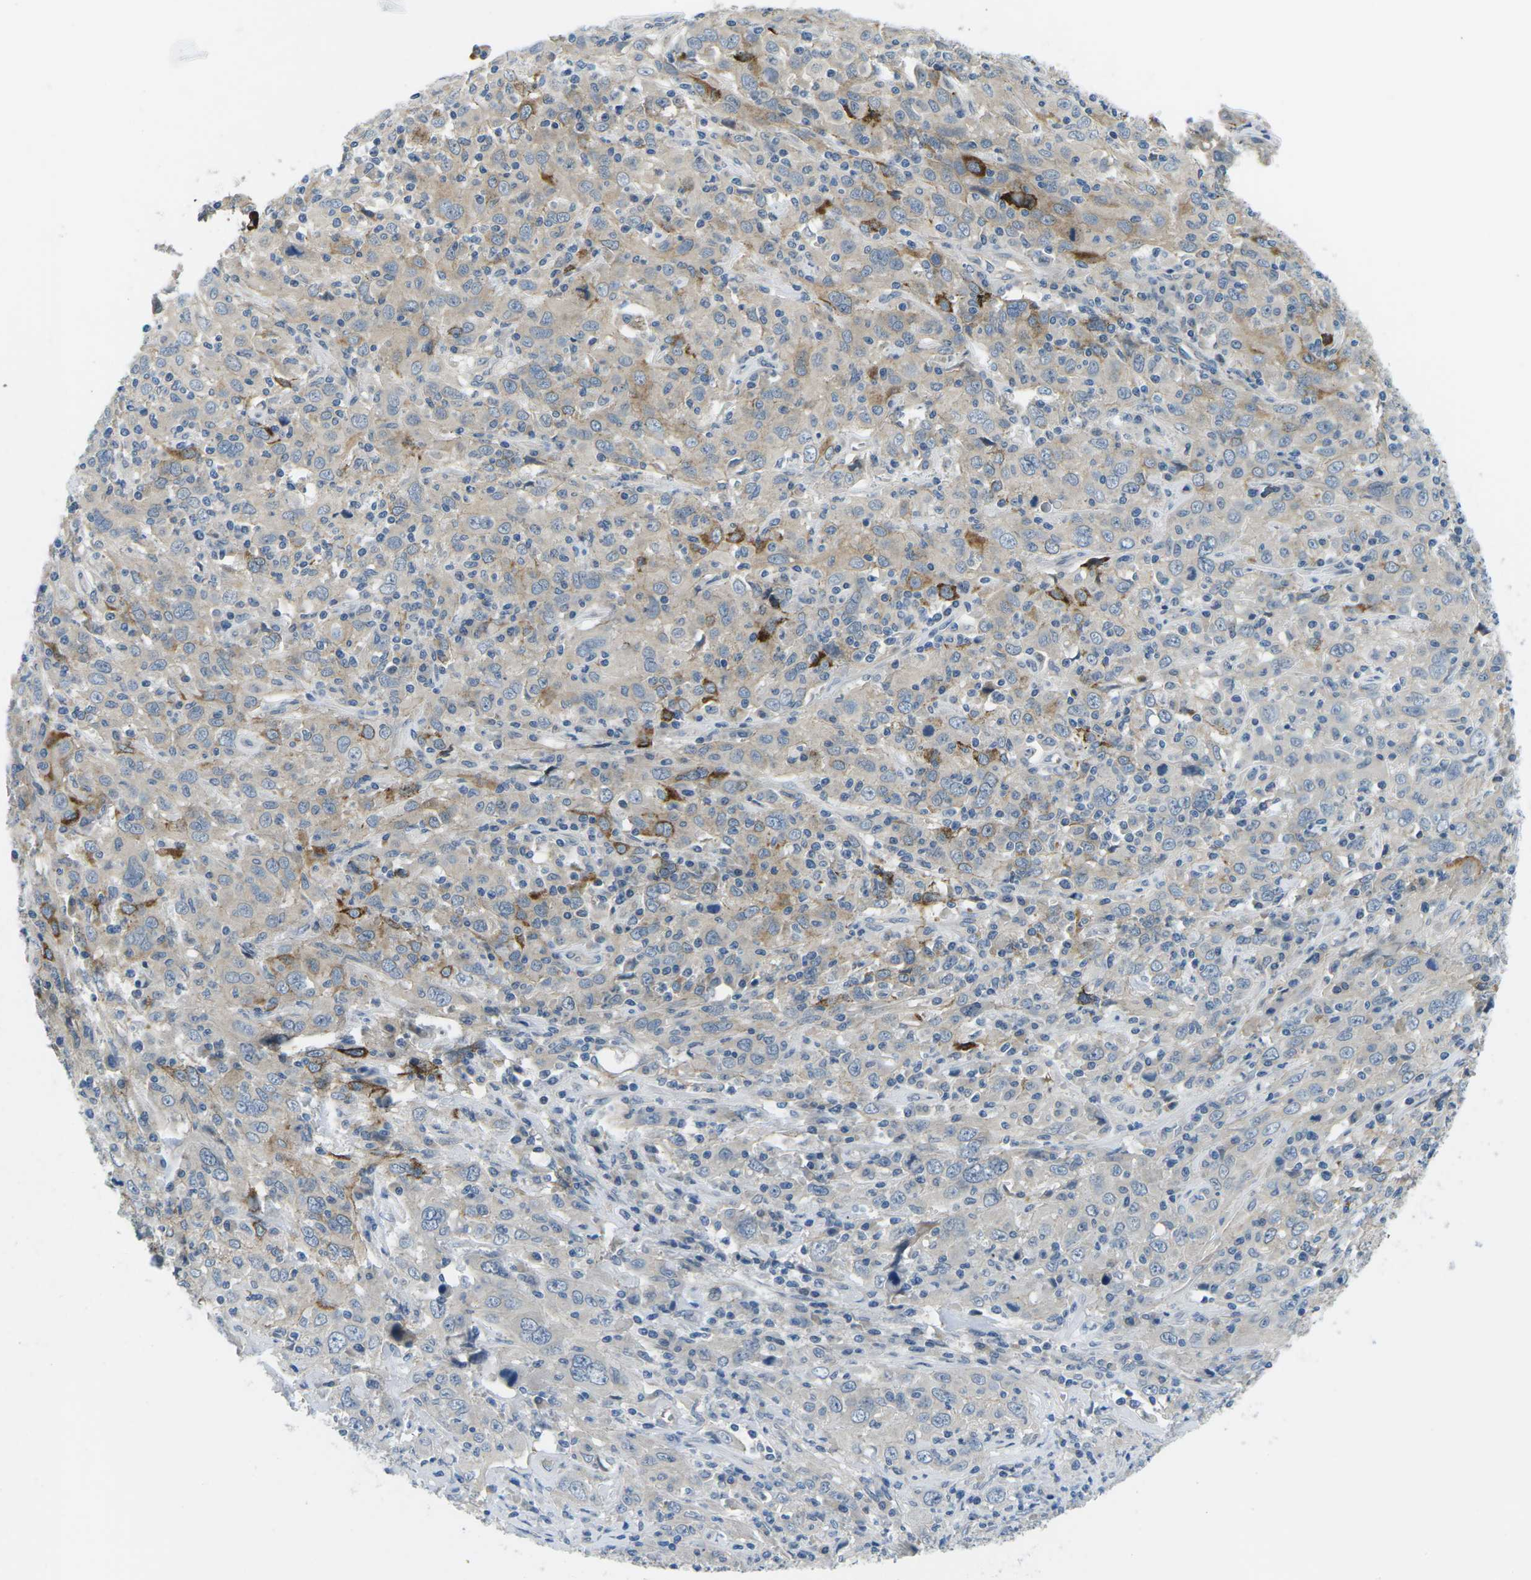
{"staining": {"intensity": "strong", "quantity": "<25%", "location": "cytoplasmic/membranous"}, "tissue": "cervical cancer", "cell_type": "Tumor cells", "image_type": "cancer", "snomed": [{"axis": "morphology", "description": "Squamous cell carcinoma, NOS"}, {"axis": "topography", "description": "Cervix"}], "caption": "High-power microscopy captured an immunohistochemistry image of cervical cancer, revealing strong cytoplasmic/membranous expression in about <25% of tumor cells.", "gene": "CTNND1", "patient": {"sex": "female", "age": 46}}